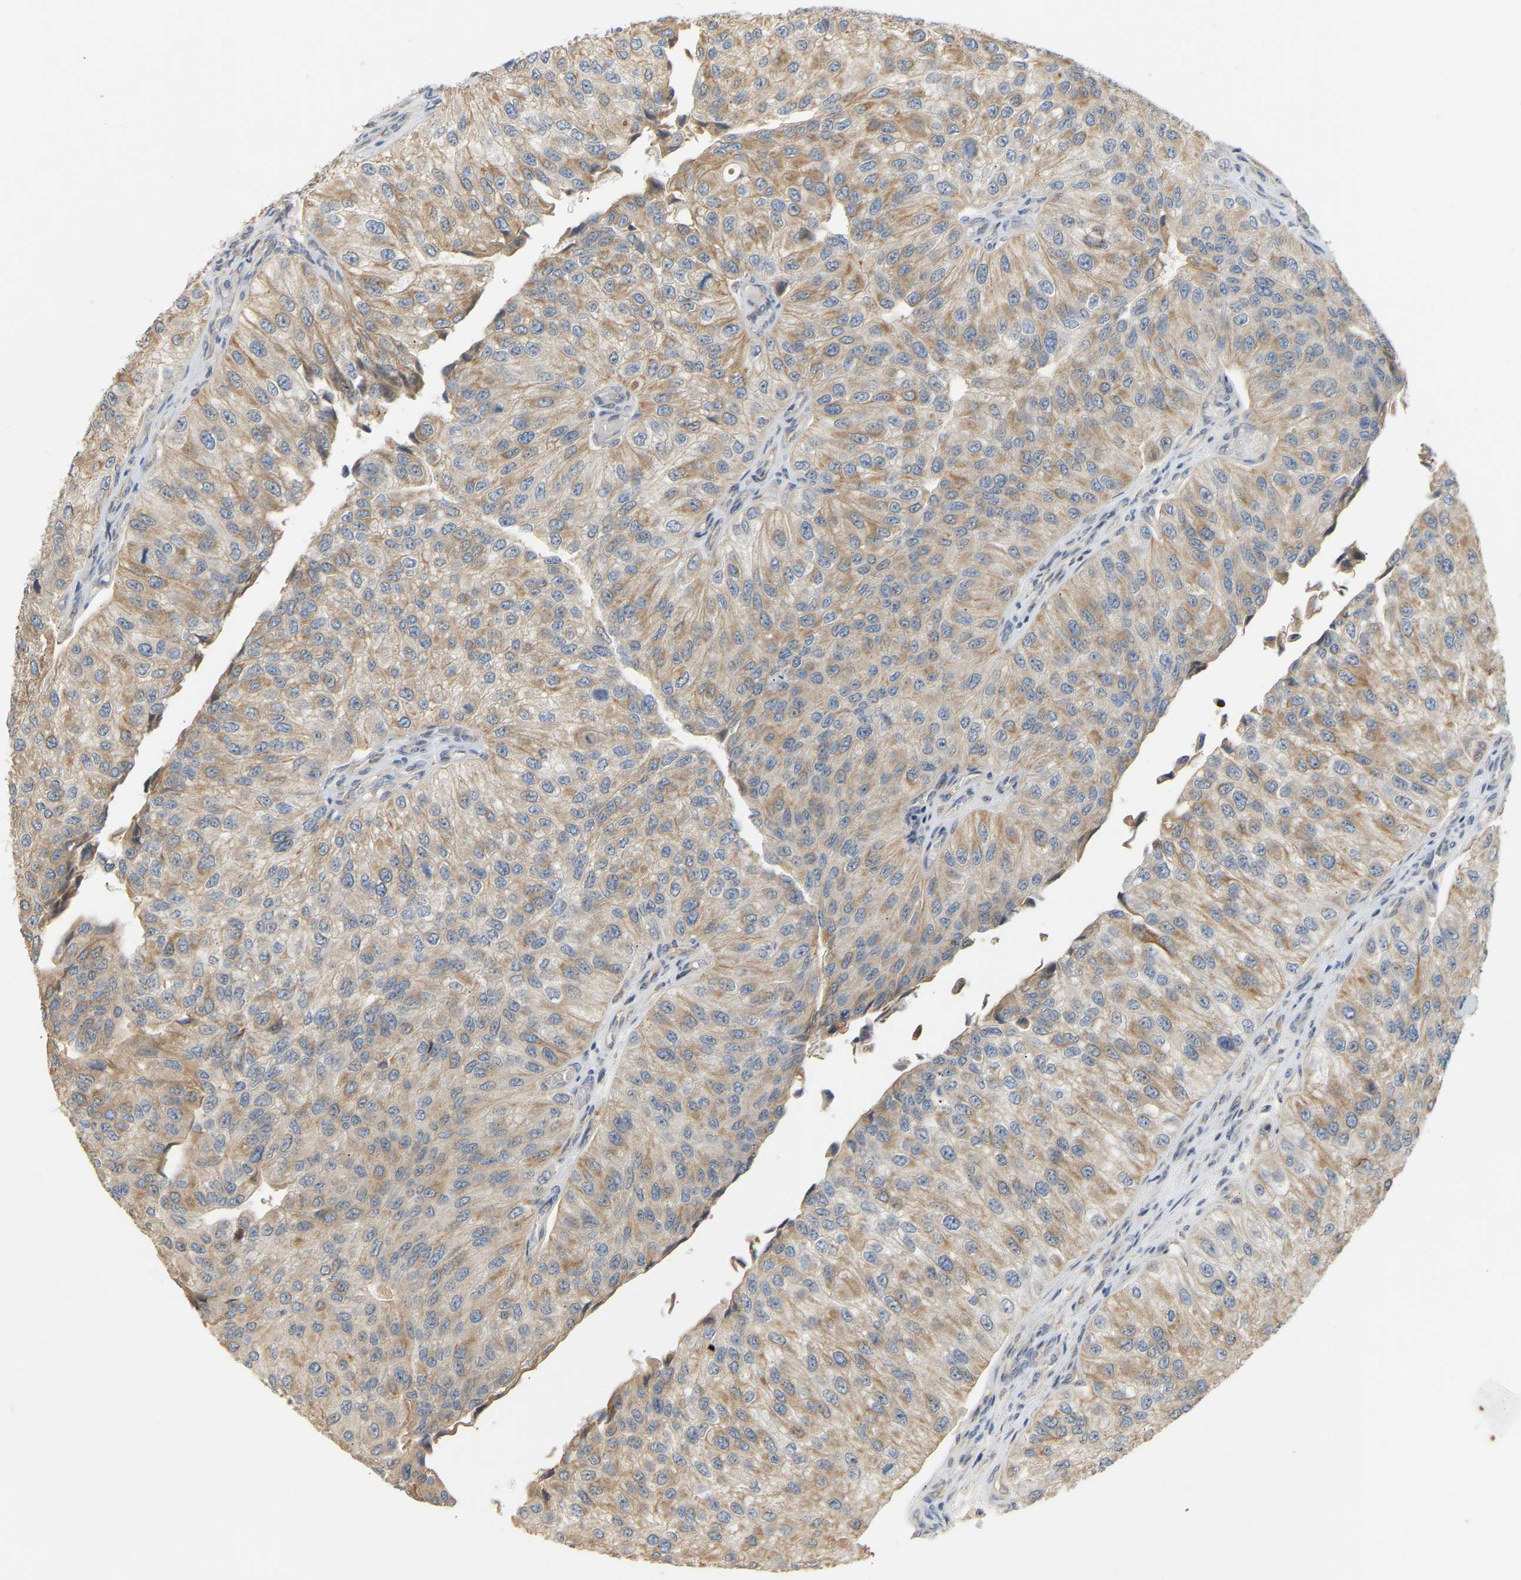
{"staining": {"intensity": "moderate", "quantity": "<25%", "location": "cytoplasmic/membranous"}, "tissue": "urothelial cancer", "cell_type": "Tumor cells", "image_type": "cancer", "snomed": [{"axis": "morphology", "description": "Urothelial carcinoma, High grade"}, {"axis": "topography", "description": "Kidney"}, {"axis": "topography", "description": "Urinary bladder"}], "caption": "Immunohistochemical staining of urothelial cancer demonstrates moderate cytoplasmic/membranous protein expression in about <25% of tumor cells.", "gene": "PTPN4", "patient": {"sex": "male", "age": 77}}